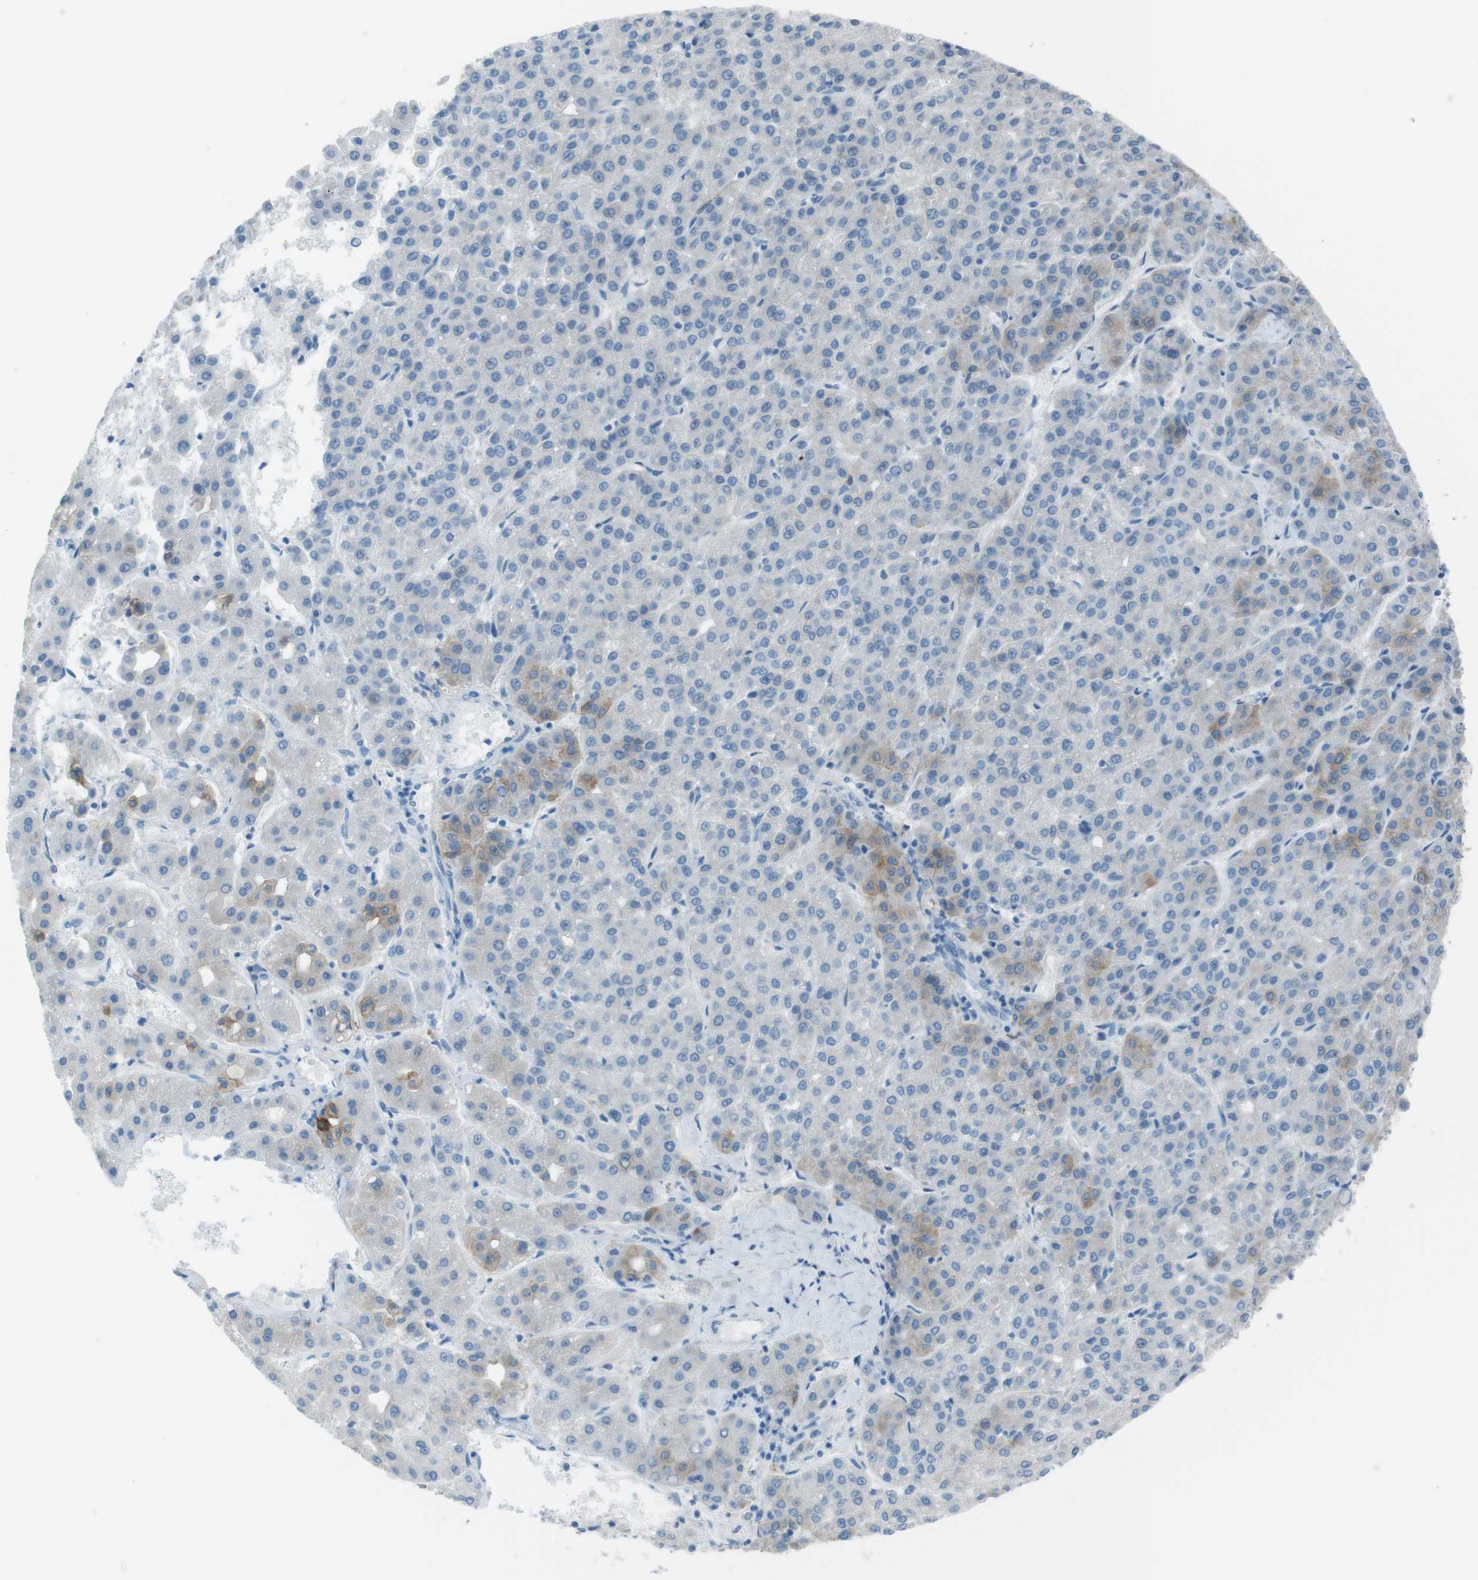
{"staining": {"intensity": "weak", "quantity": "<25%", "location": "cytoplasmic/membranous"}, "tissue": "liver cancer", "cell_type": "Tumor cells", "image_type": "cancer", "snomed": [{"axis": "morphology", "description": "Carcinoma, Hepatocellular, NOS"}, {"axis": "topography", "description": "Liver"}], "caption": "There is no significant positivity in tumor cells of hepatocellular carcinoma (liver).", "gene": "TUBB2A", "patient": {"sex": "male", "age": 65}}